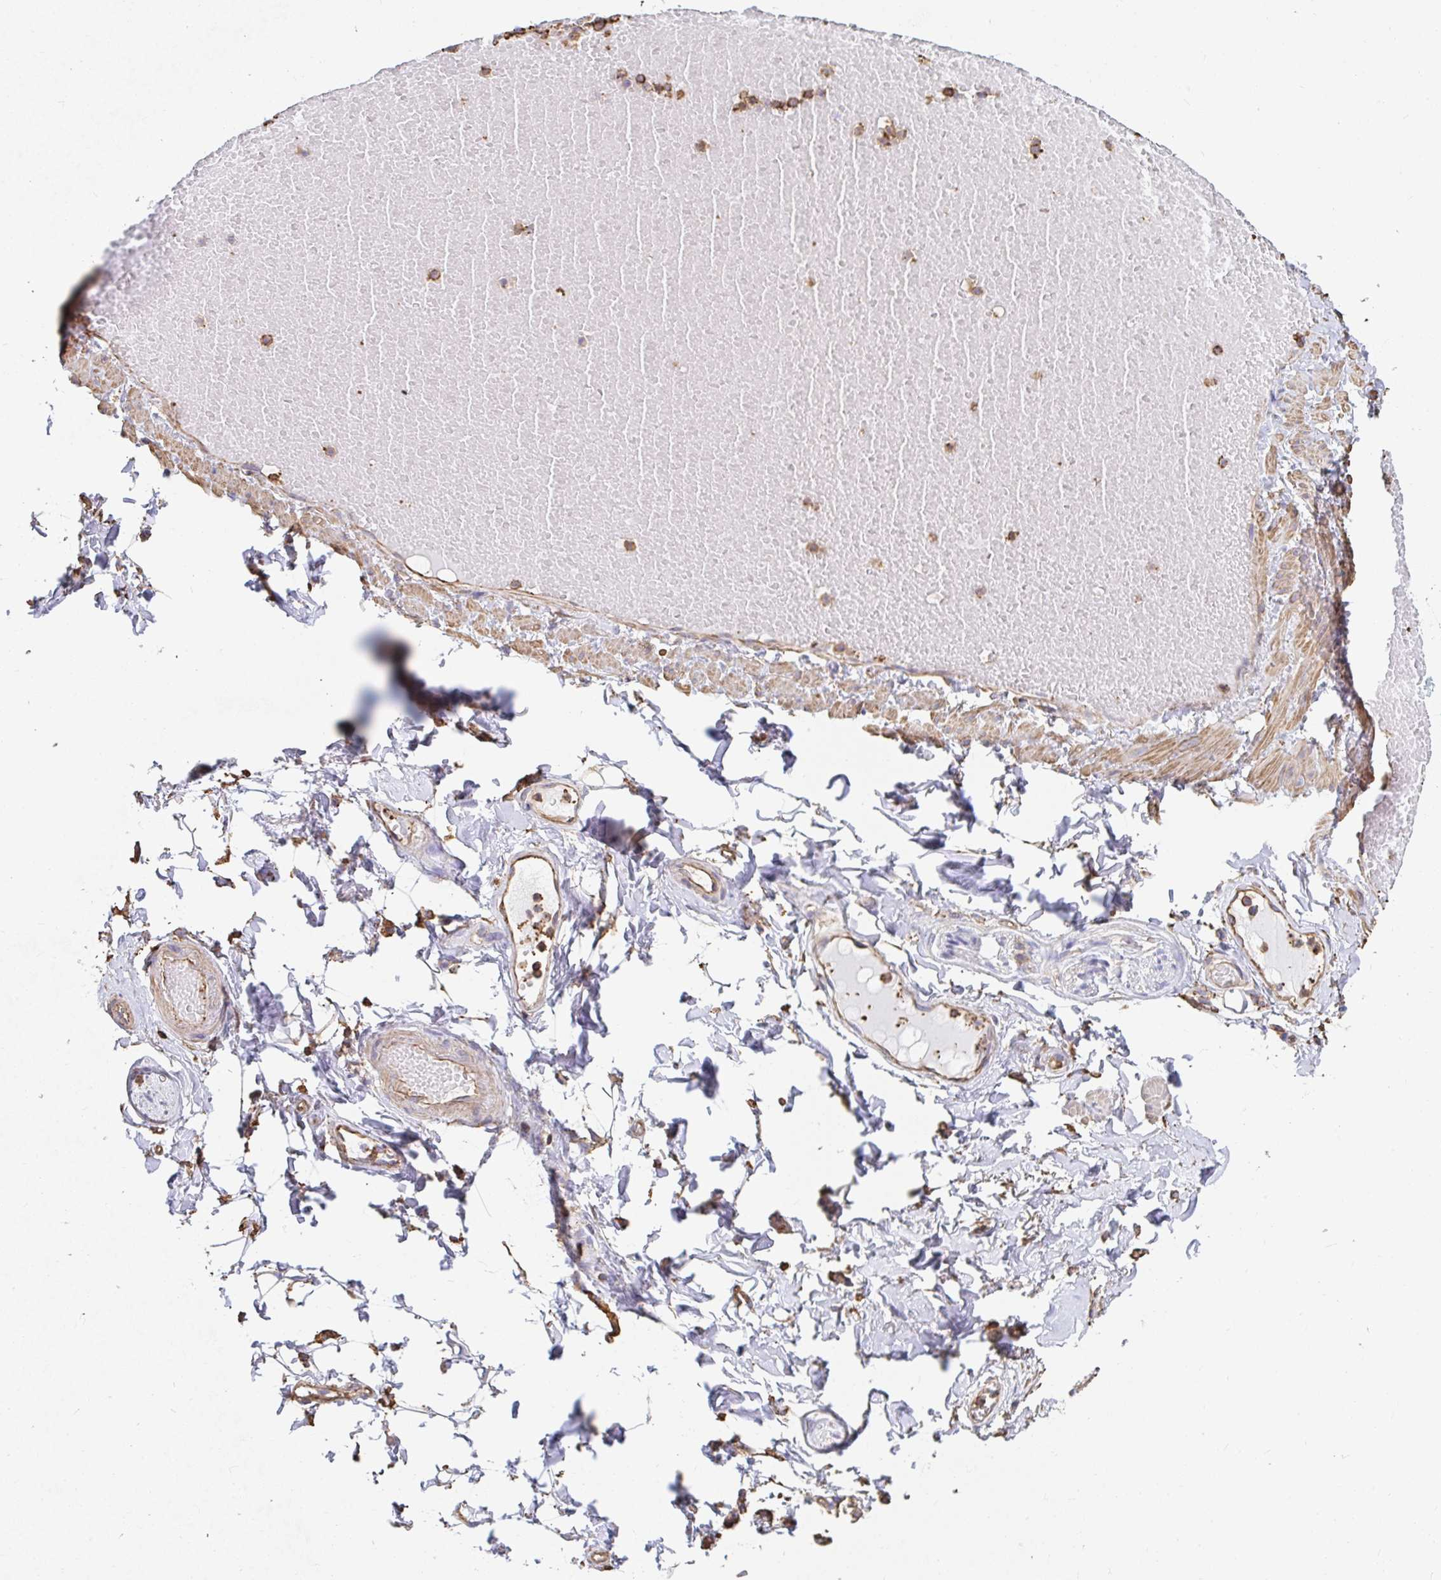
{"staining": {"intensity": "moderate", "quantity": "<25%", "location": "cytoplasmic/membranous"}, "tissue": "adipose tissue", "cell_type": "Adipocytes", "image_type": "normal", "snomed": [{"axis": "morphology", "description": "Normal tissue, NOS"}, {"axis": "topography", "description": "Anal"}, {"axis": "topography", "description": "Peripheral nerve tissue"}], "caption": "Immunohistochemical staining of benign human adipose tissue displays moderate cytoplasmic/membranous protein expression in approximately <25% of adipocytes.", "gene": "PTPN14", "patient": {"sex": "male", "age": 78}}